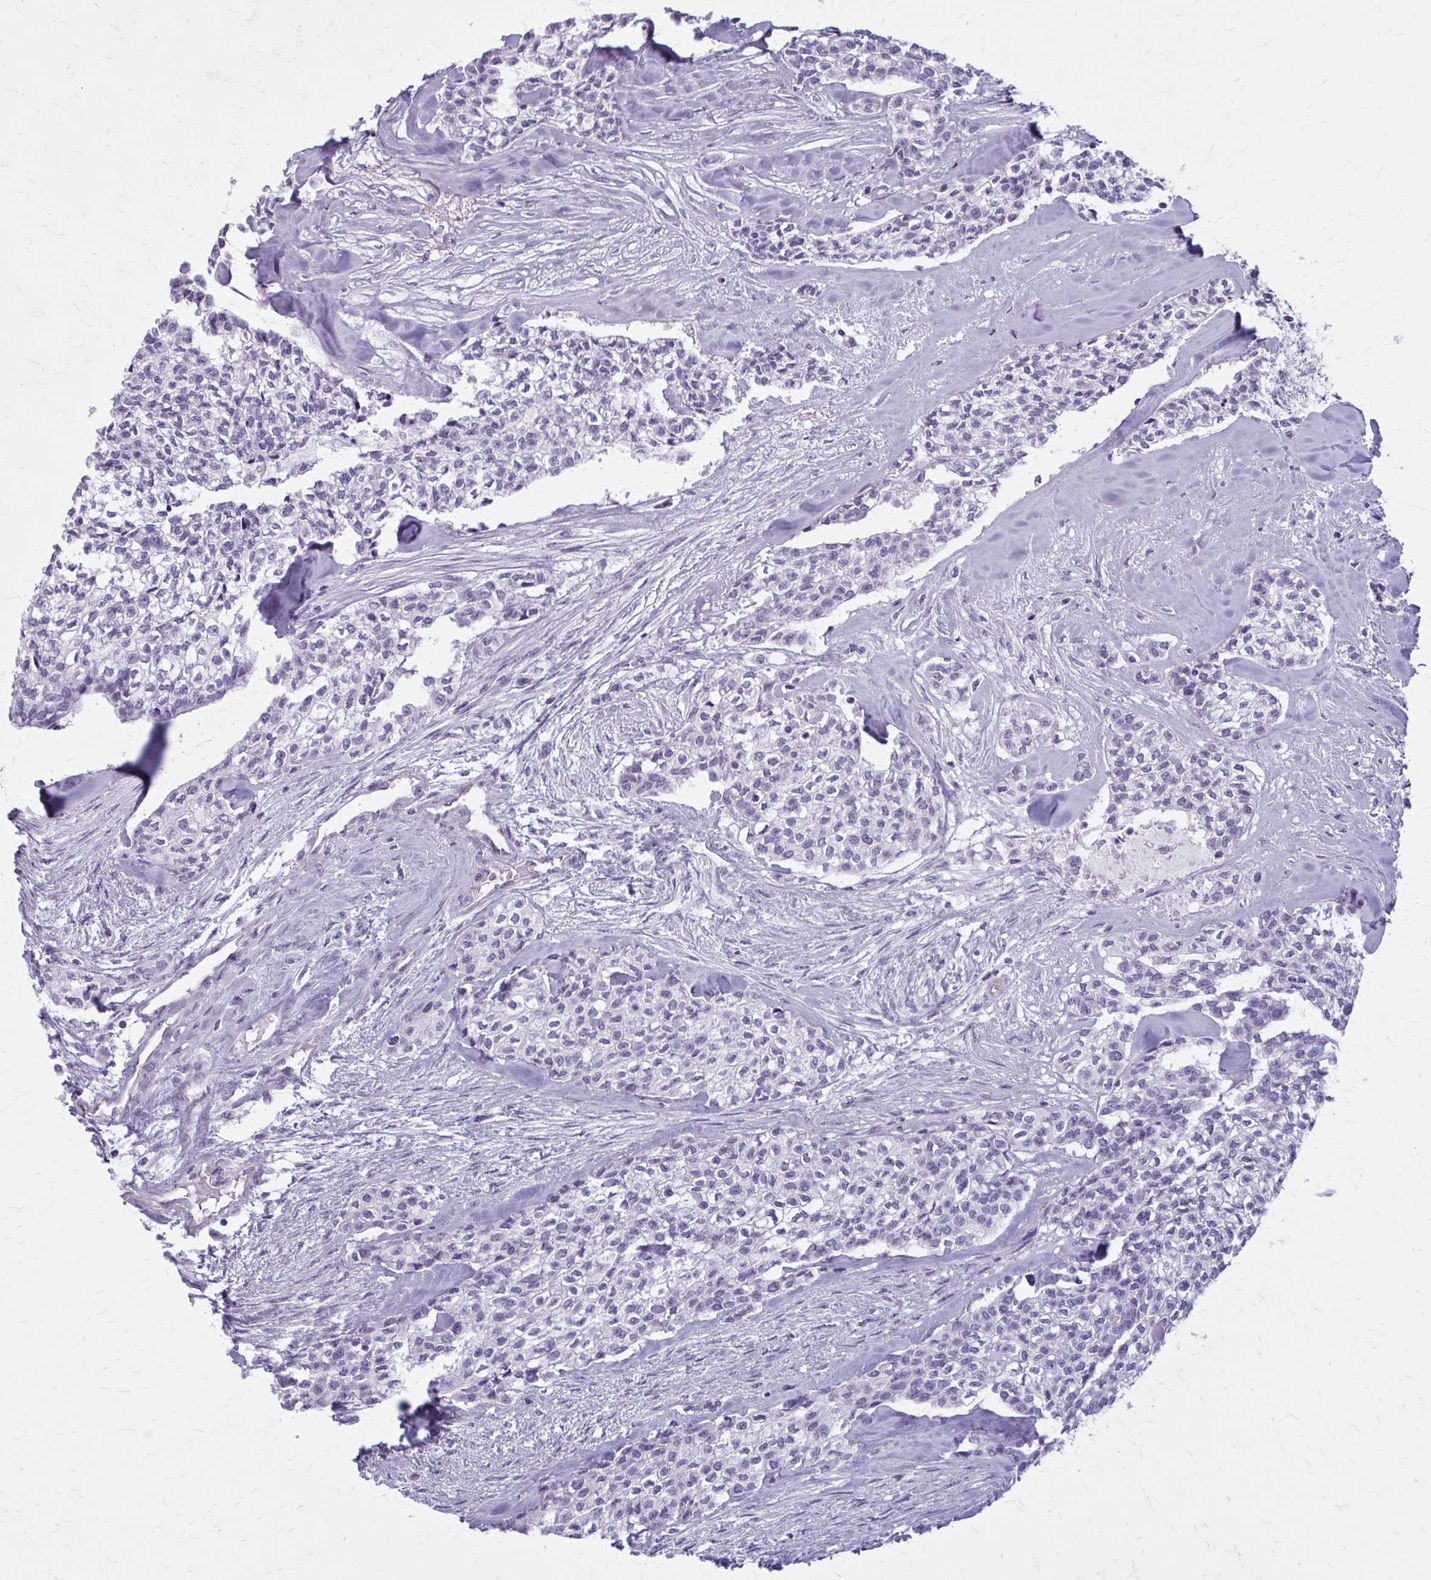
{"staining": {"intensity": "negative", "quantity": "none", "location": "none"}, "tissue": "head and neck cancer", "cell_type": "Tumor cells", "image_type": "cancer", "snomed": [{"axis": "morphology", "description": "Adenocarcinoma, NOS"}, {"axis": "topography", "description": "Head-Neck"}], "caption": "Head and neck cancer stained for a protein using immunohistochemistry (IHC) shows no positivity tumor cells.", "gene": "CASQ2", "patient": {"sex": "male", "age": 81}}